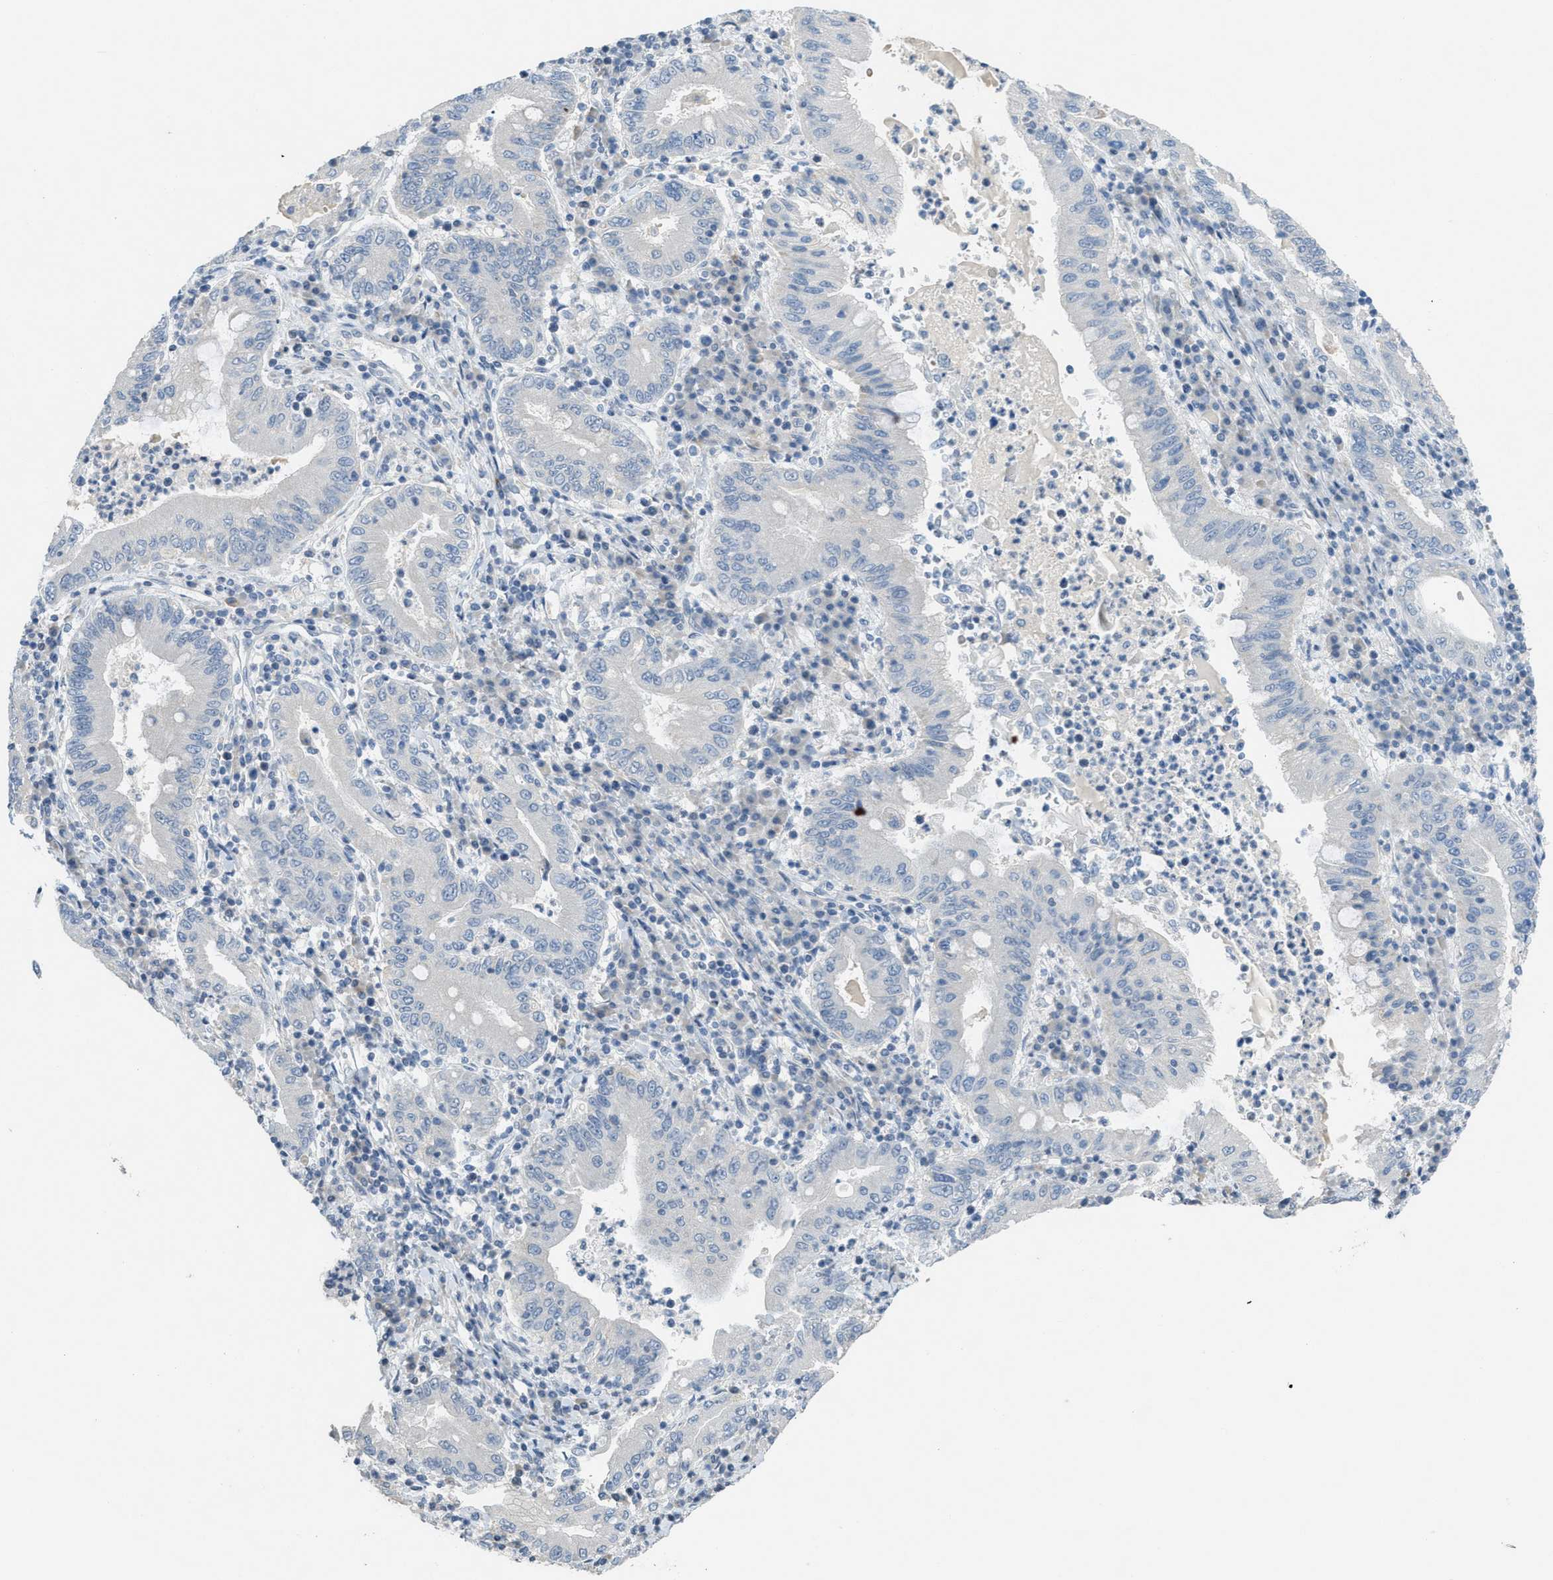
{"staining": {"intensity": "negative", "quantity": "none", "location": "none"}, "tissue": "stomach cancer", "cell_type": "Tumor cells", "image_type": "cancer", "snomed": [{"axis": "morphology", "description": "Normal tissue, NOS"}, {"axis": "morphology", "description": "Adenocarcinoma, NOS"}, {"axis": "topography", "description": "Esophagus"}, {"axis": "topography", "description": "Stomach, upper"}, {"axis": "topography", "description": "Peripheral nerve tissue"}], "caption": "Tumor cells show no significant protein positivity in stomach cancer.", "gene": "TXNDC2", "patient": {"sex": "male", "age": 62}}